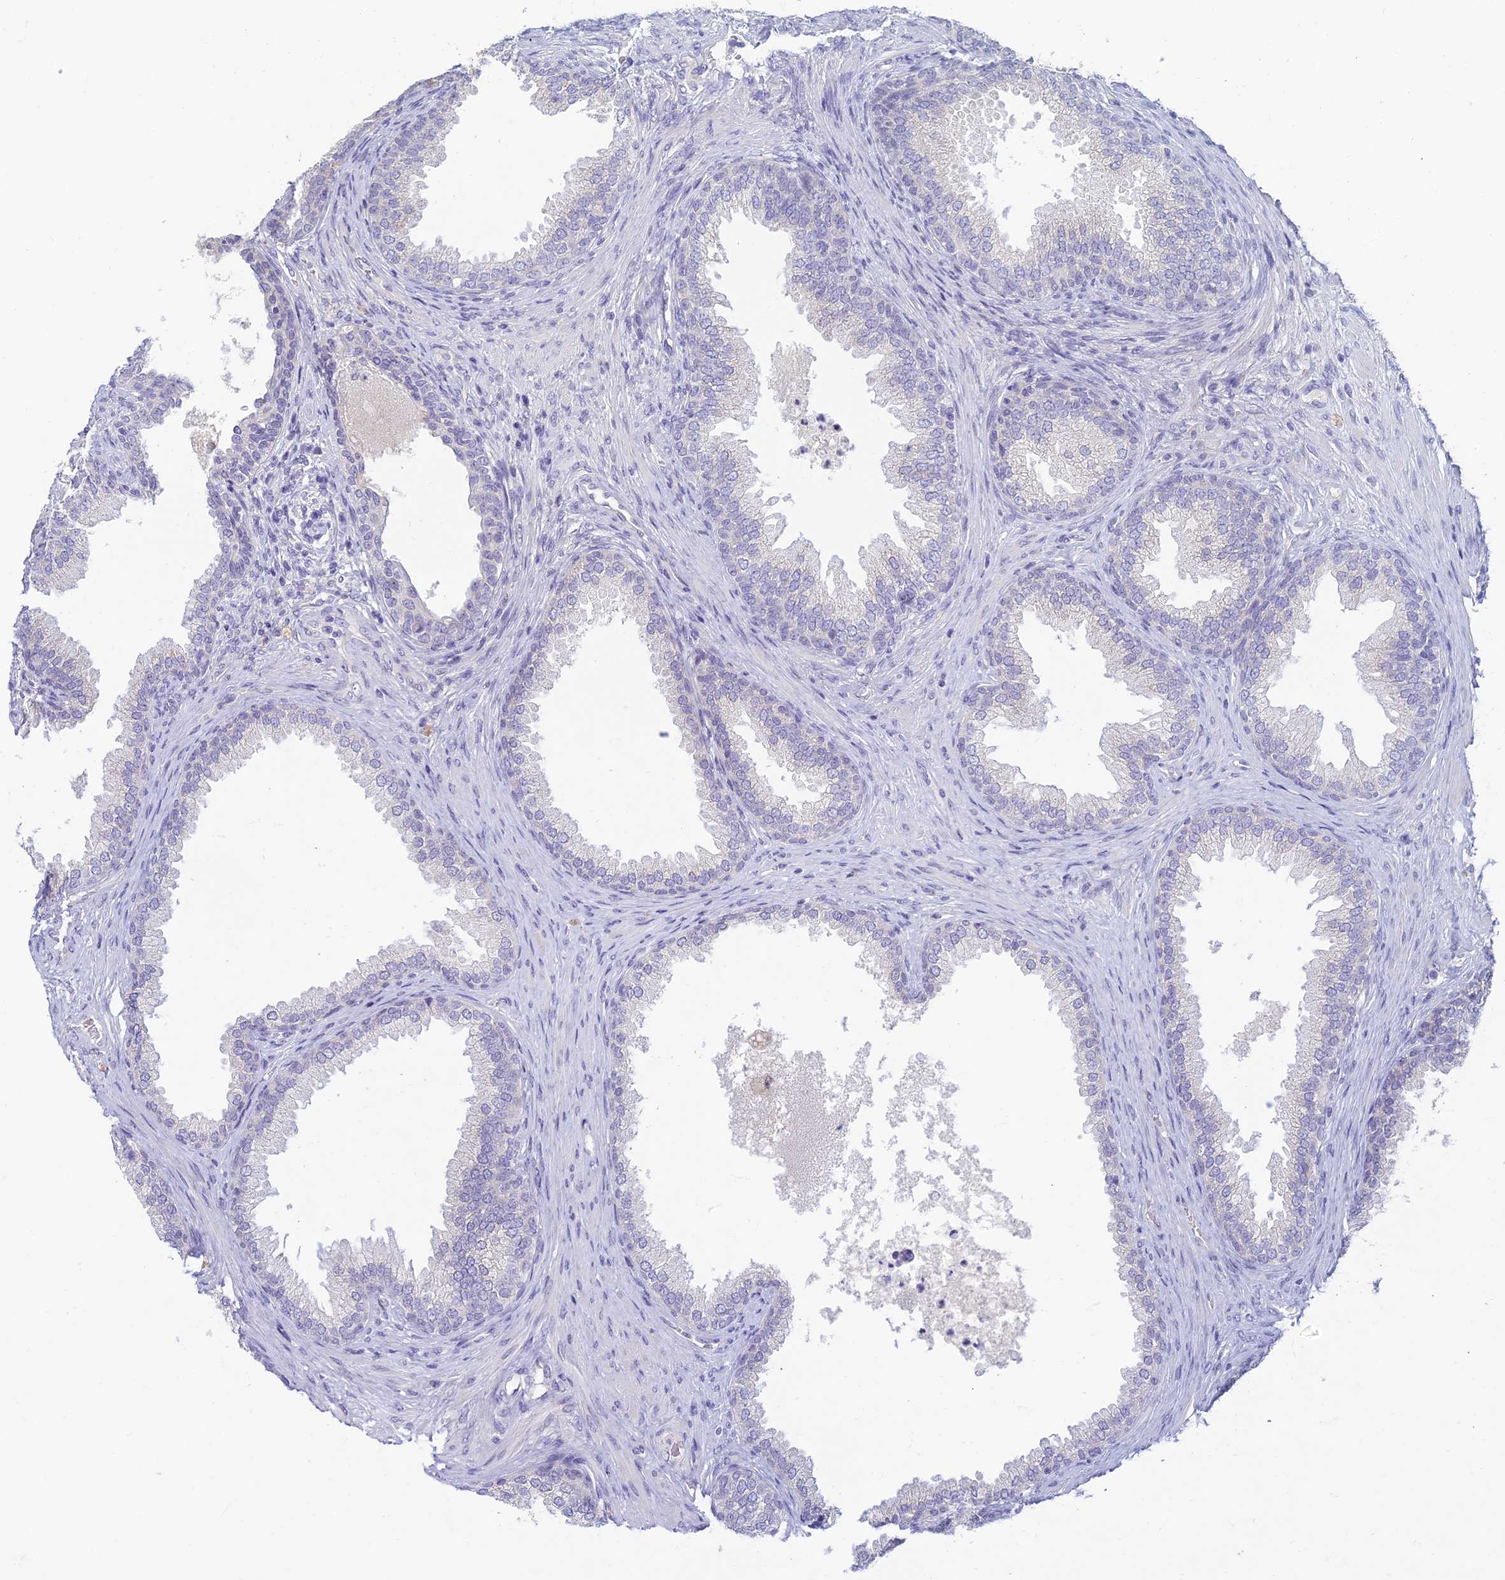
{"staining": {"intensity": "negative", "quantity": "none", "location": "none"}, "tissue": "prostate", "cell_type": "Glandular cells", "image_type": "normal", "snomed": [{"axis": "morphology", "description": "Normal tissue, NOS"}, {"axis": "topography", "description": "Prostate"}], "caption": "A high-resolution histopathology image shows immunohistochemistry (IHC) staining of benign prostate, which demonstrates no significant staining in glandular cells.", "gene": "SLC25A41", "patient": {"sex": "male", "age": 76}}